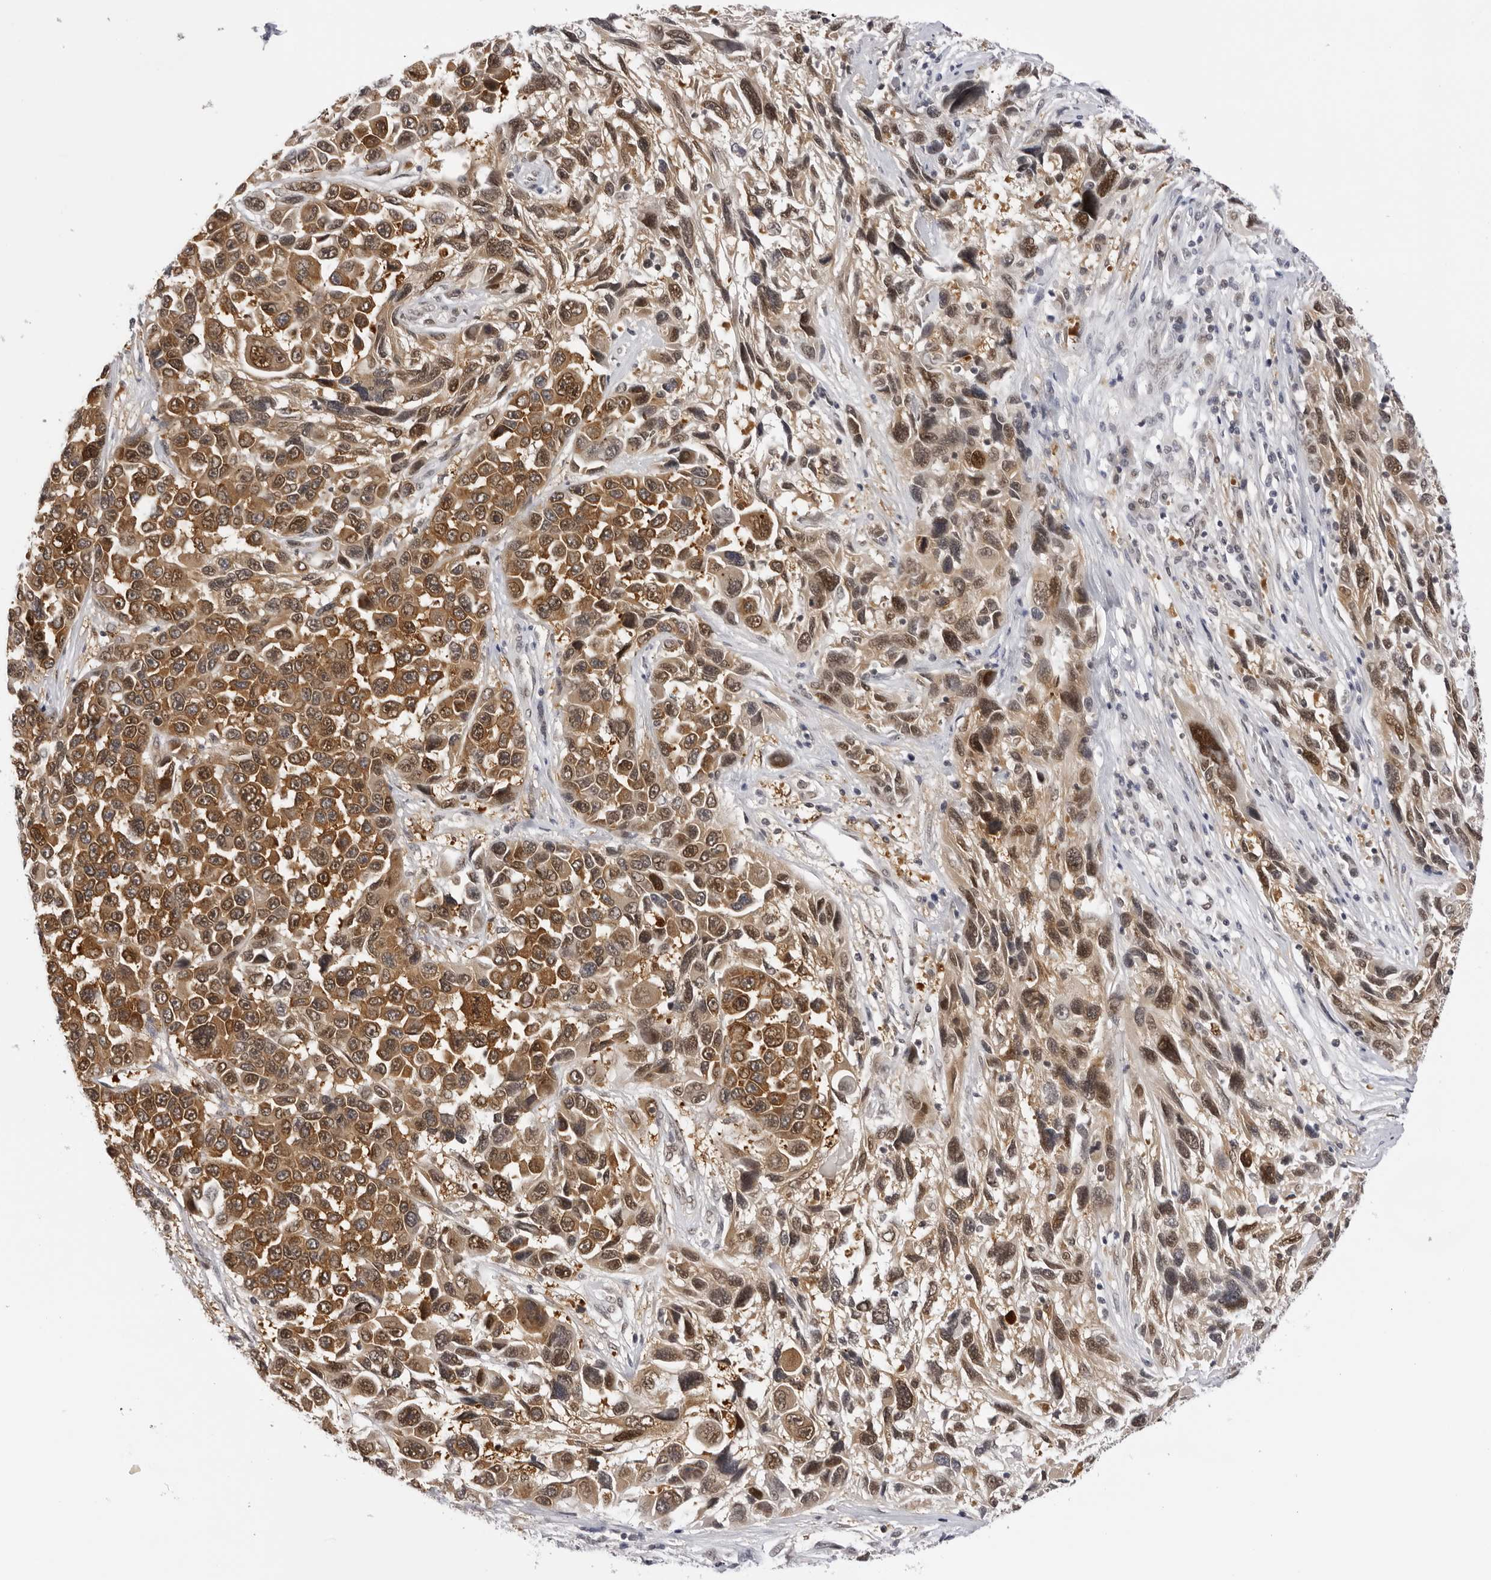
{"staining": {"intensity": "moderate", "quantity": ">75%", "location": "cytoplasmic/membranous,nuclear"}, "tissue": "melanoma", "cell_type": "Tumor cells", "image_type": "cancer", "snomed": [{"axis": "morphology", "description": "Malignant melanoma, NOS"}, {"axis": "topography", "description": "Skin"}], "caption": "Brown immunohistochemical staining in human melanoma demonstrates moderate cytoplasmic/membranous and nuclear staining in about >75% of tumor cells. The staining is performed using DAB (3,3'-diaminobenzidine) brown chromogen to label protein expression. The nuclei are counter-stained blue using hematoxylin.", "gene": "WDR77", "patient": {"sex": "male", "age": 53}}